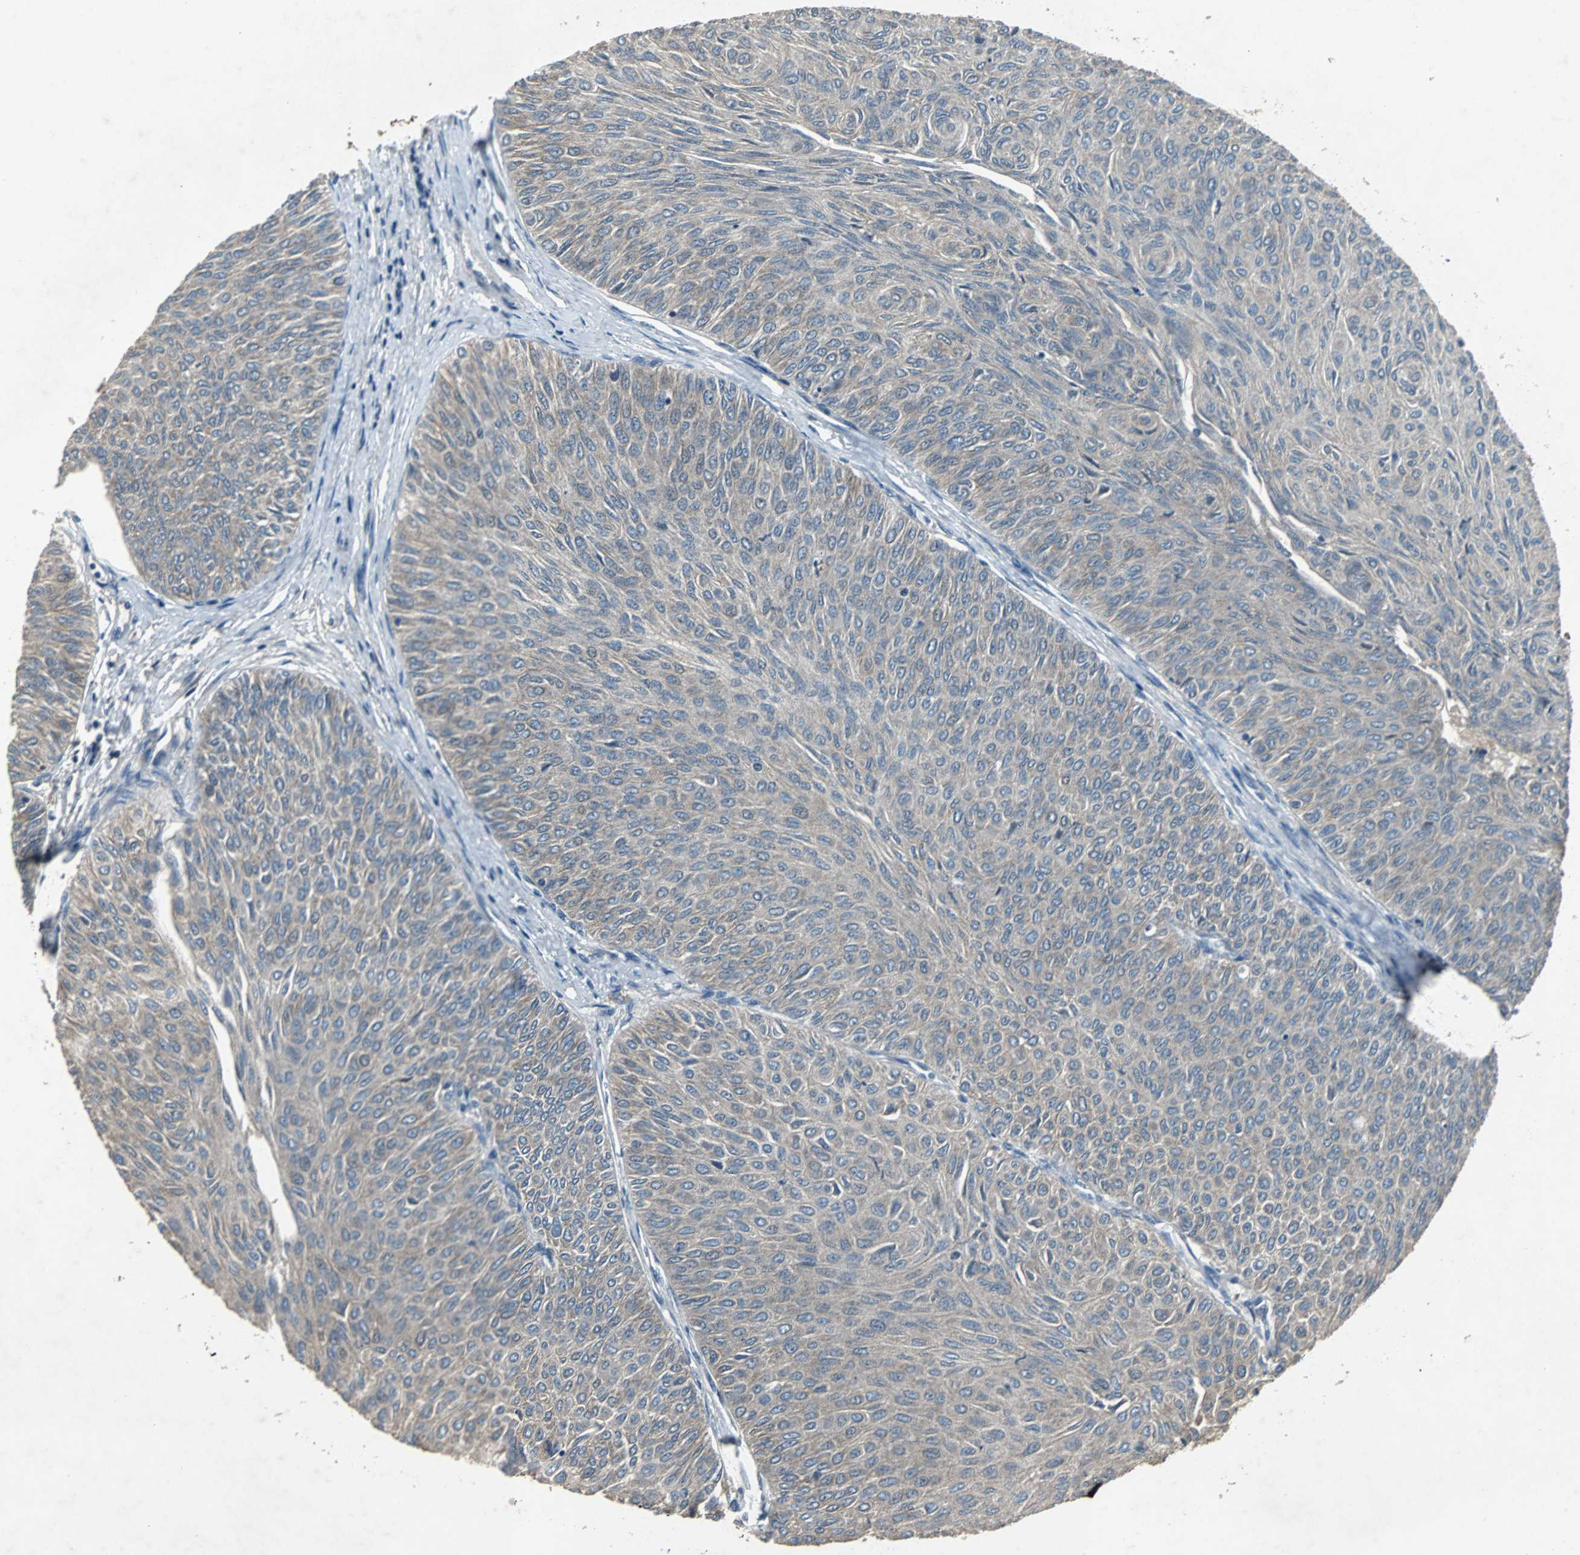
{"staining": {"intensity": "weak", "quantity": "25%-75%", "location": "cytoplasmic/membranous"}, "tissue": "urothelial cancer", "cell_type": "Tumor cells", "image_type": "cancer", "snomed": [{"axis": "morphology", "description": "Urothelial carcinoma, Low grade"}, {"axis": "topography", "description": "Urinary bladder"}], "caption": "A histopathology image of human low-grade urothelial carcinoma stained for a protein displays weak cytoplasmic/membranous brown staining in tumor cells.", "gene": "SOS1", "patient": {"sex": "male", "age": 78}}